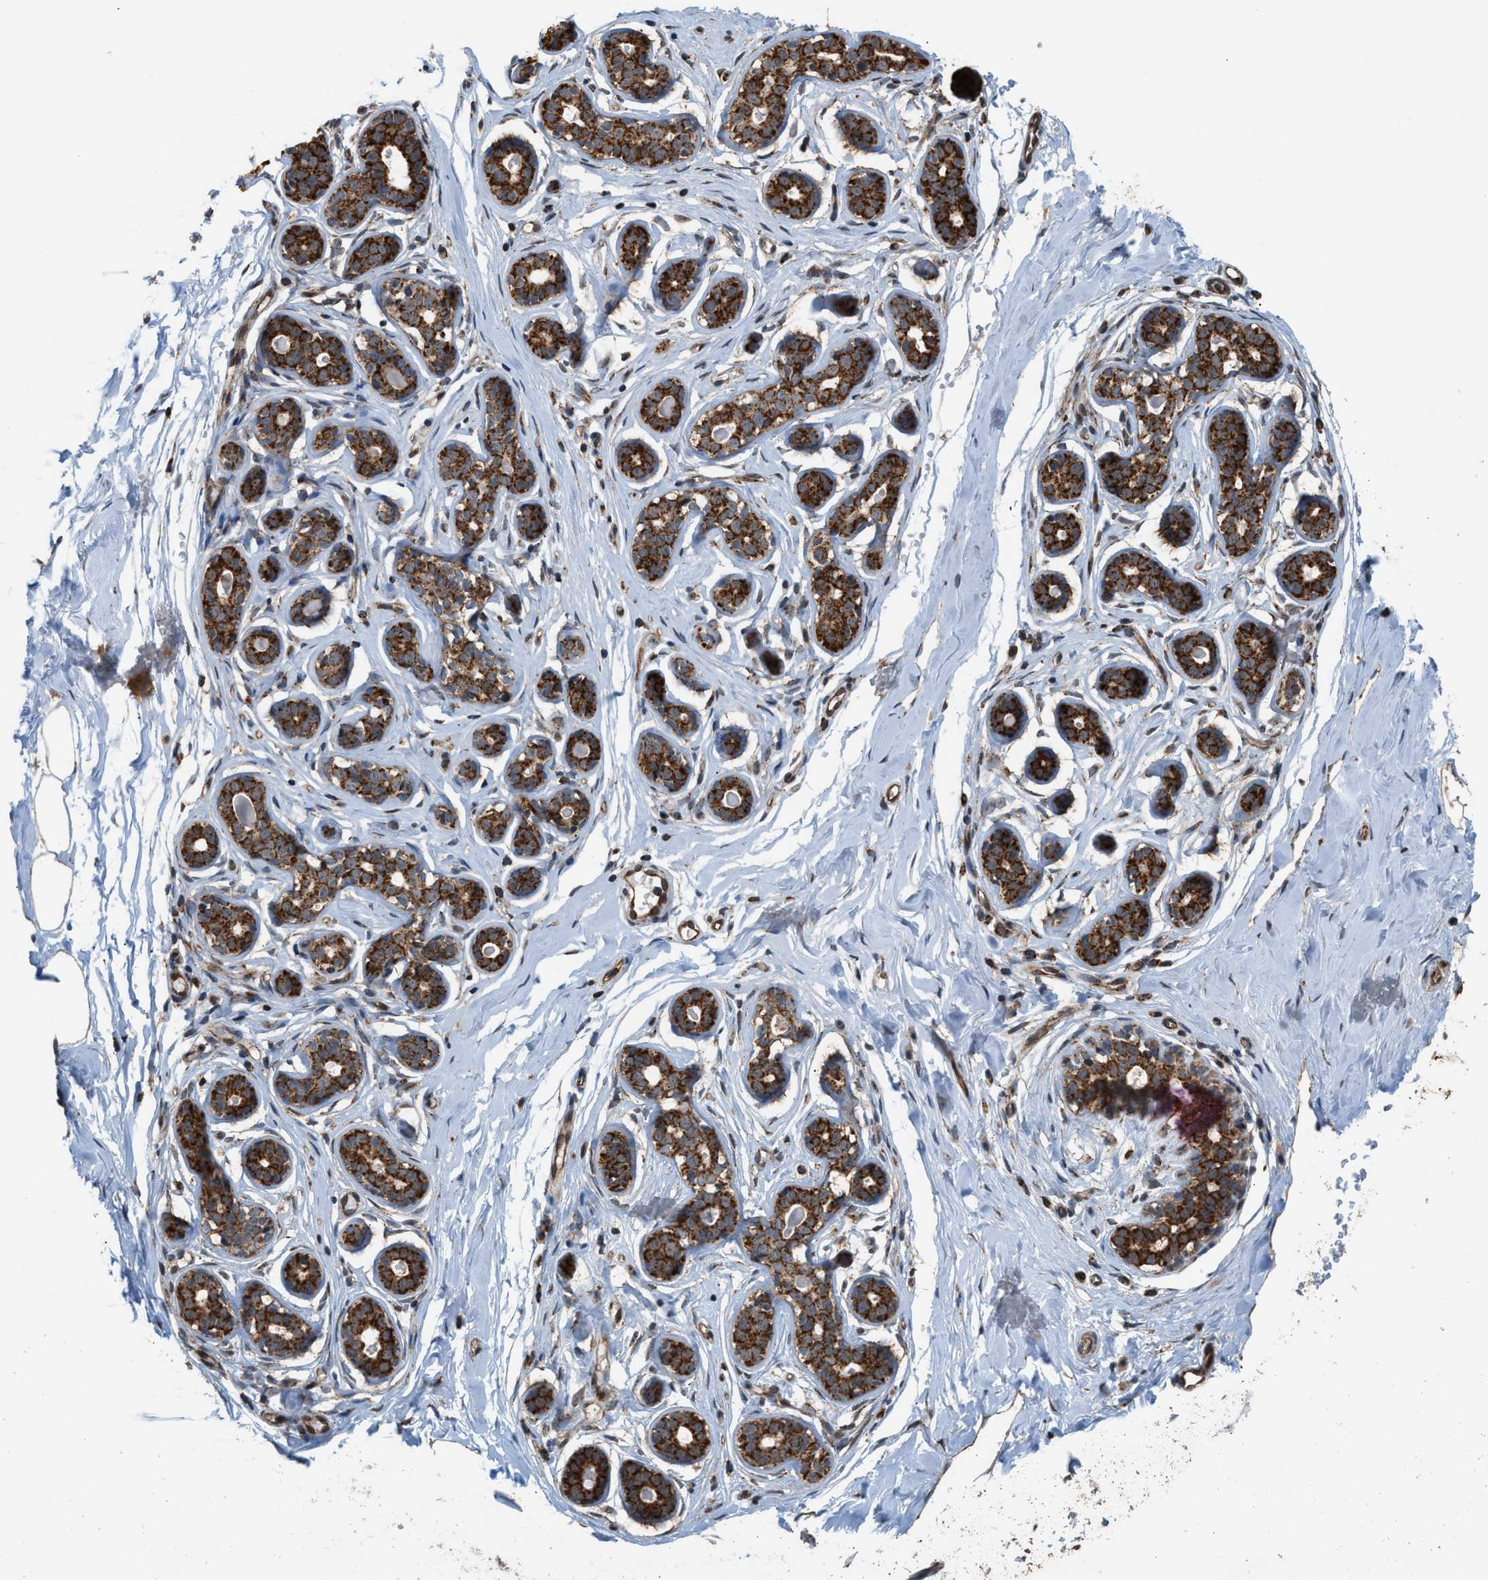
{"staining": {"intensity": "strong", "quantity": ">75%", "location": "cytoplasmic/membranous"}, "tissue": "breast", "cell_type": "Adipocytes", "image_type": "normal", "snomed": [{"axis": "morphology", "description": "Normal tissue, NOS"}, {"axis": "topography", "description": "Breast"}], "caption": "Strong cytoplasmic/membranous expression is identified in approximately >75% of adipocytes in unremarkable breast.", "gene": "SGSM2", "patient": {"sex": "female", "age": 23}}